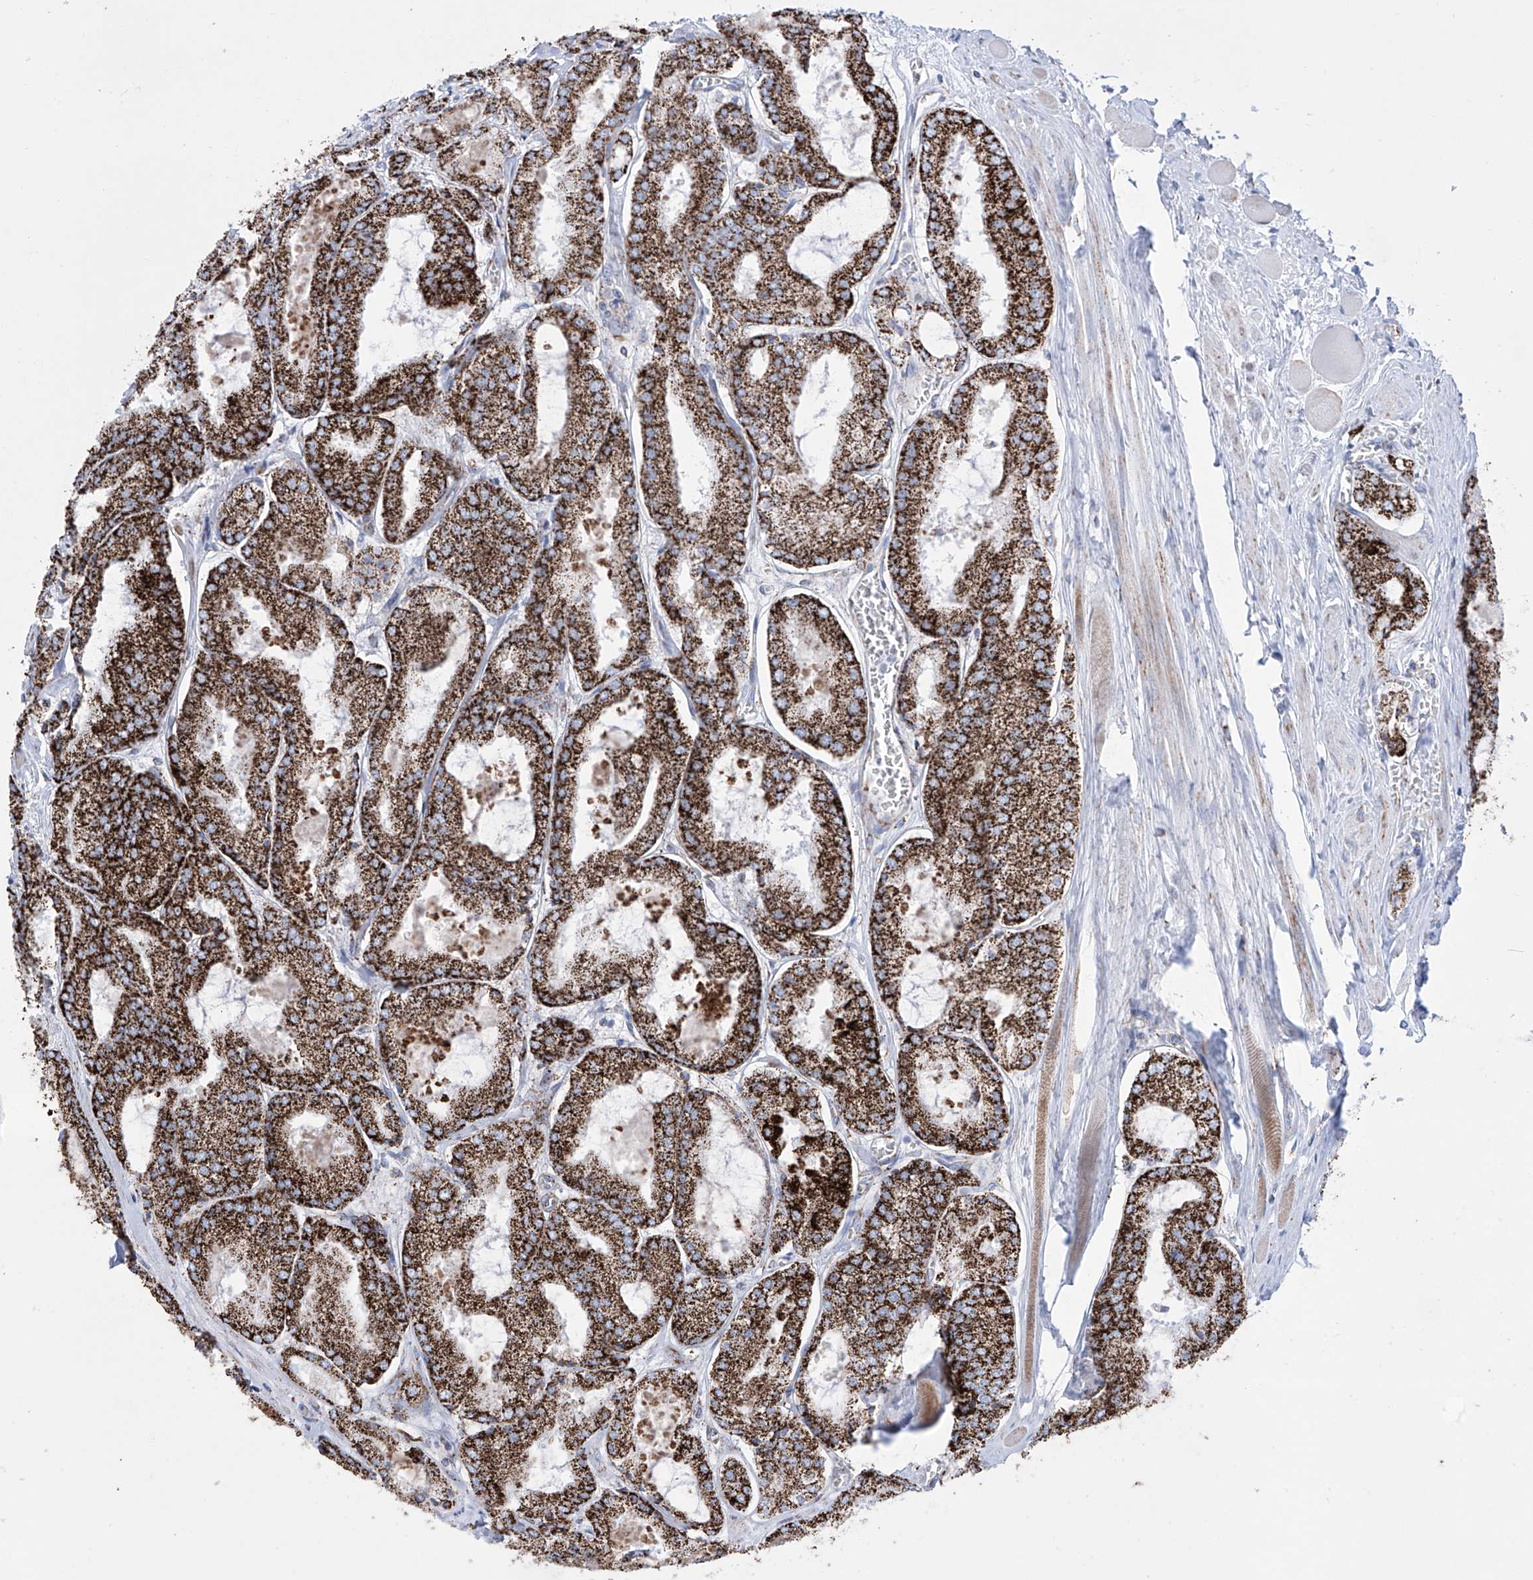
{"staining": {"intensity": "strong", "quantity": ">75%", "location": "cytoplasmic/membranous"}, "tissue": "prostate cancer", "cell_type": "Tumor cells", "image_type": "cancer", "snomed": [{"axis": "morphology", "description": "Adenocarcinoma, Low grade"}, {"axis": "topography", "description": "Prostate"}], "caption": "Protein expression analysis of prostate cancer reveals strong cytoplasmic/membranous positivity in approximately >75% of tumor cells.", "gene": "ALDH6A1", "patient": {"sex": "male", "age": 67}}